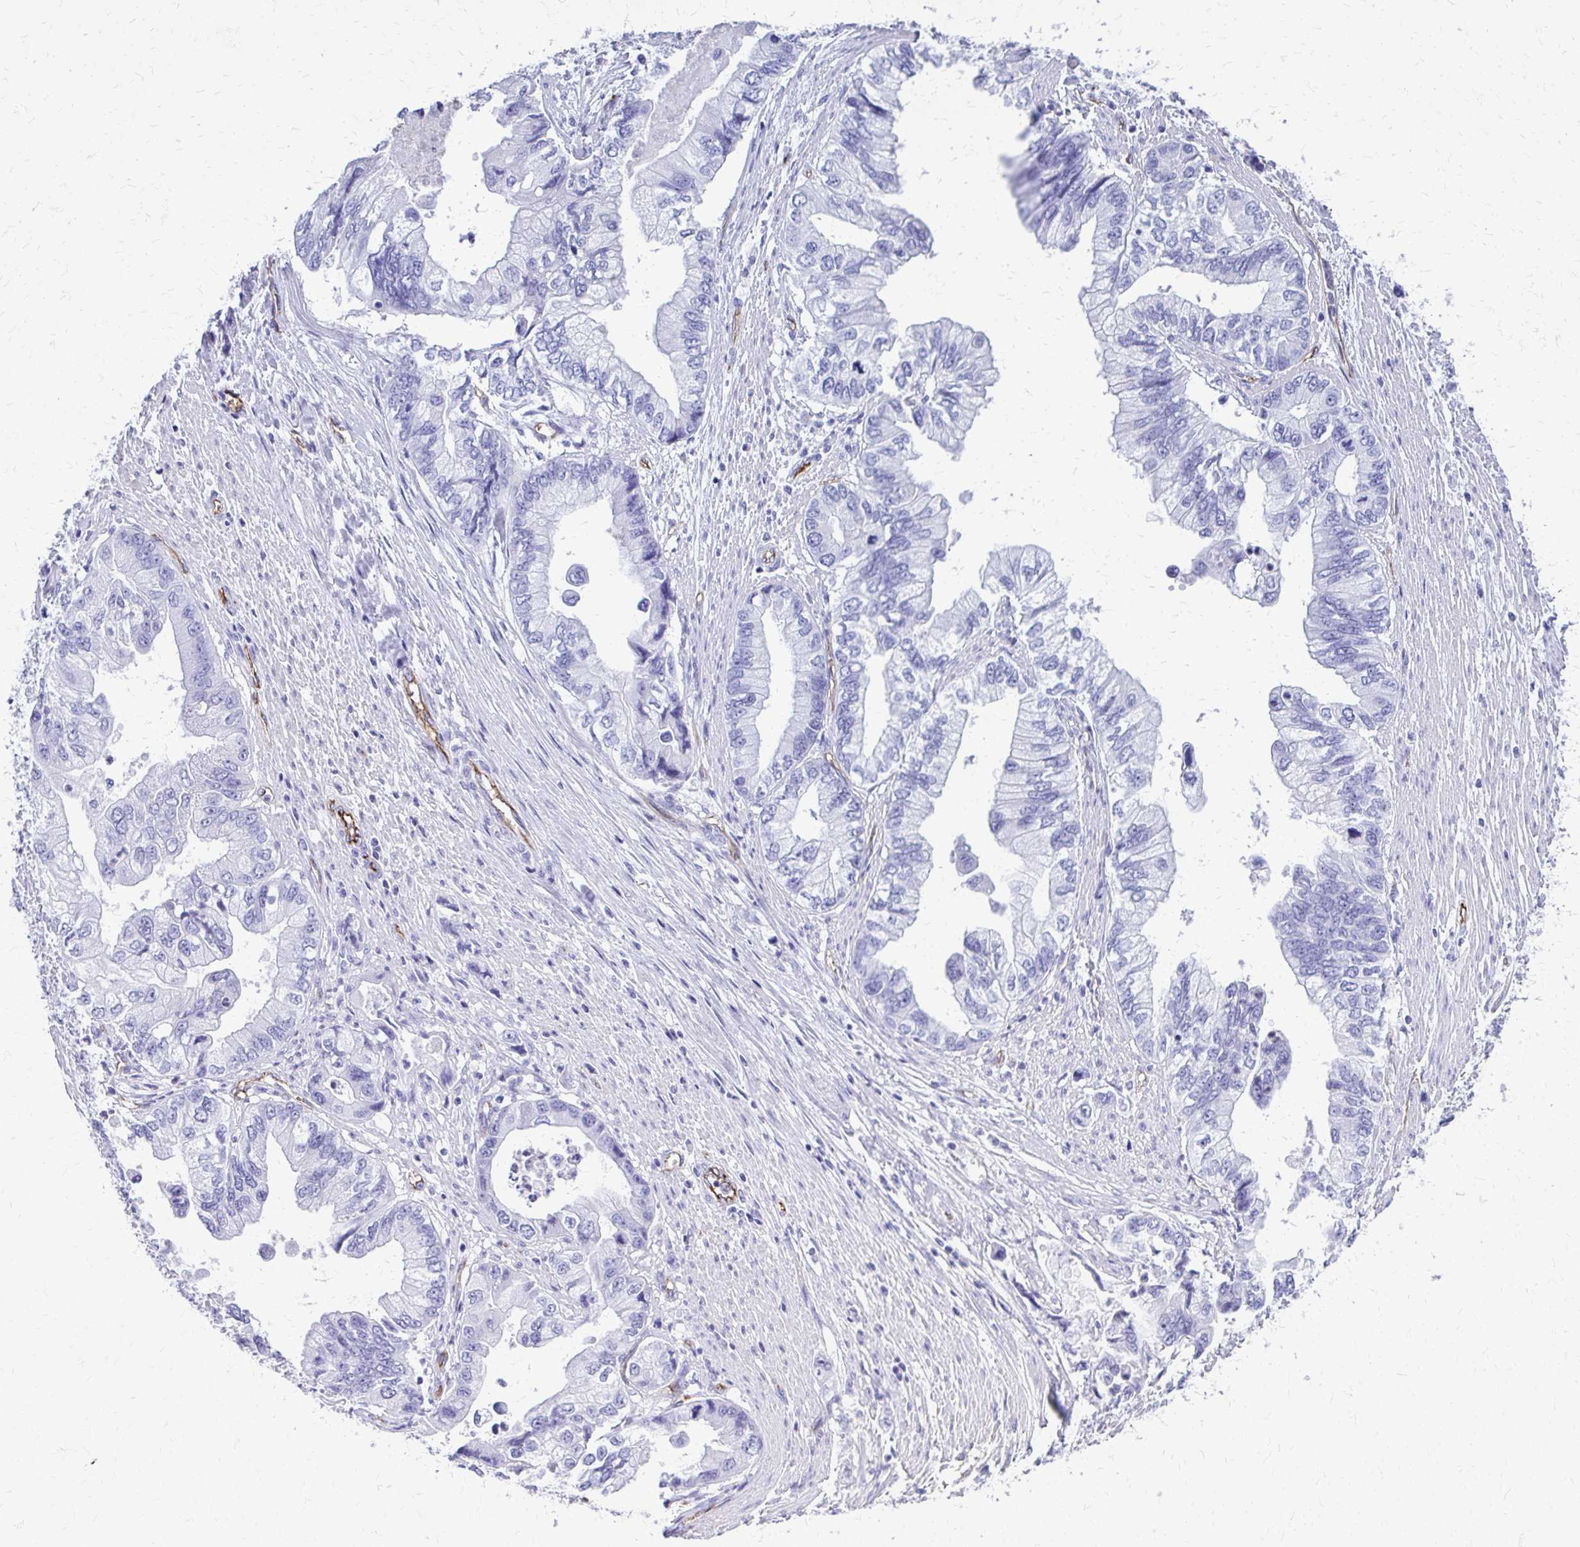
{"staining": {"intensity": "negative", "quantity": "none", "location": "none"}, "tissue": "stomach cancer", "cell_type": "Tumor cells", "image_type": "cancer", "snomed": [{"axis": "morphology", "description": "Adenocarcinoma, NOS"}, {"axis": "topography", "description": "Pancreas"}, {"axis": "topography", "description": "Stomach, upper"}], "caption": "A histopathology image of adenocarcinoma (stomach) stained for a protein exhibits no brown staining in tumor cells. (Immunohistochemistry (ihc), brightfield microscopy, high magnification).", "gene": "TPSG1", "patient": {"sex": "male", "age": 77}}